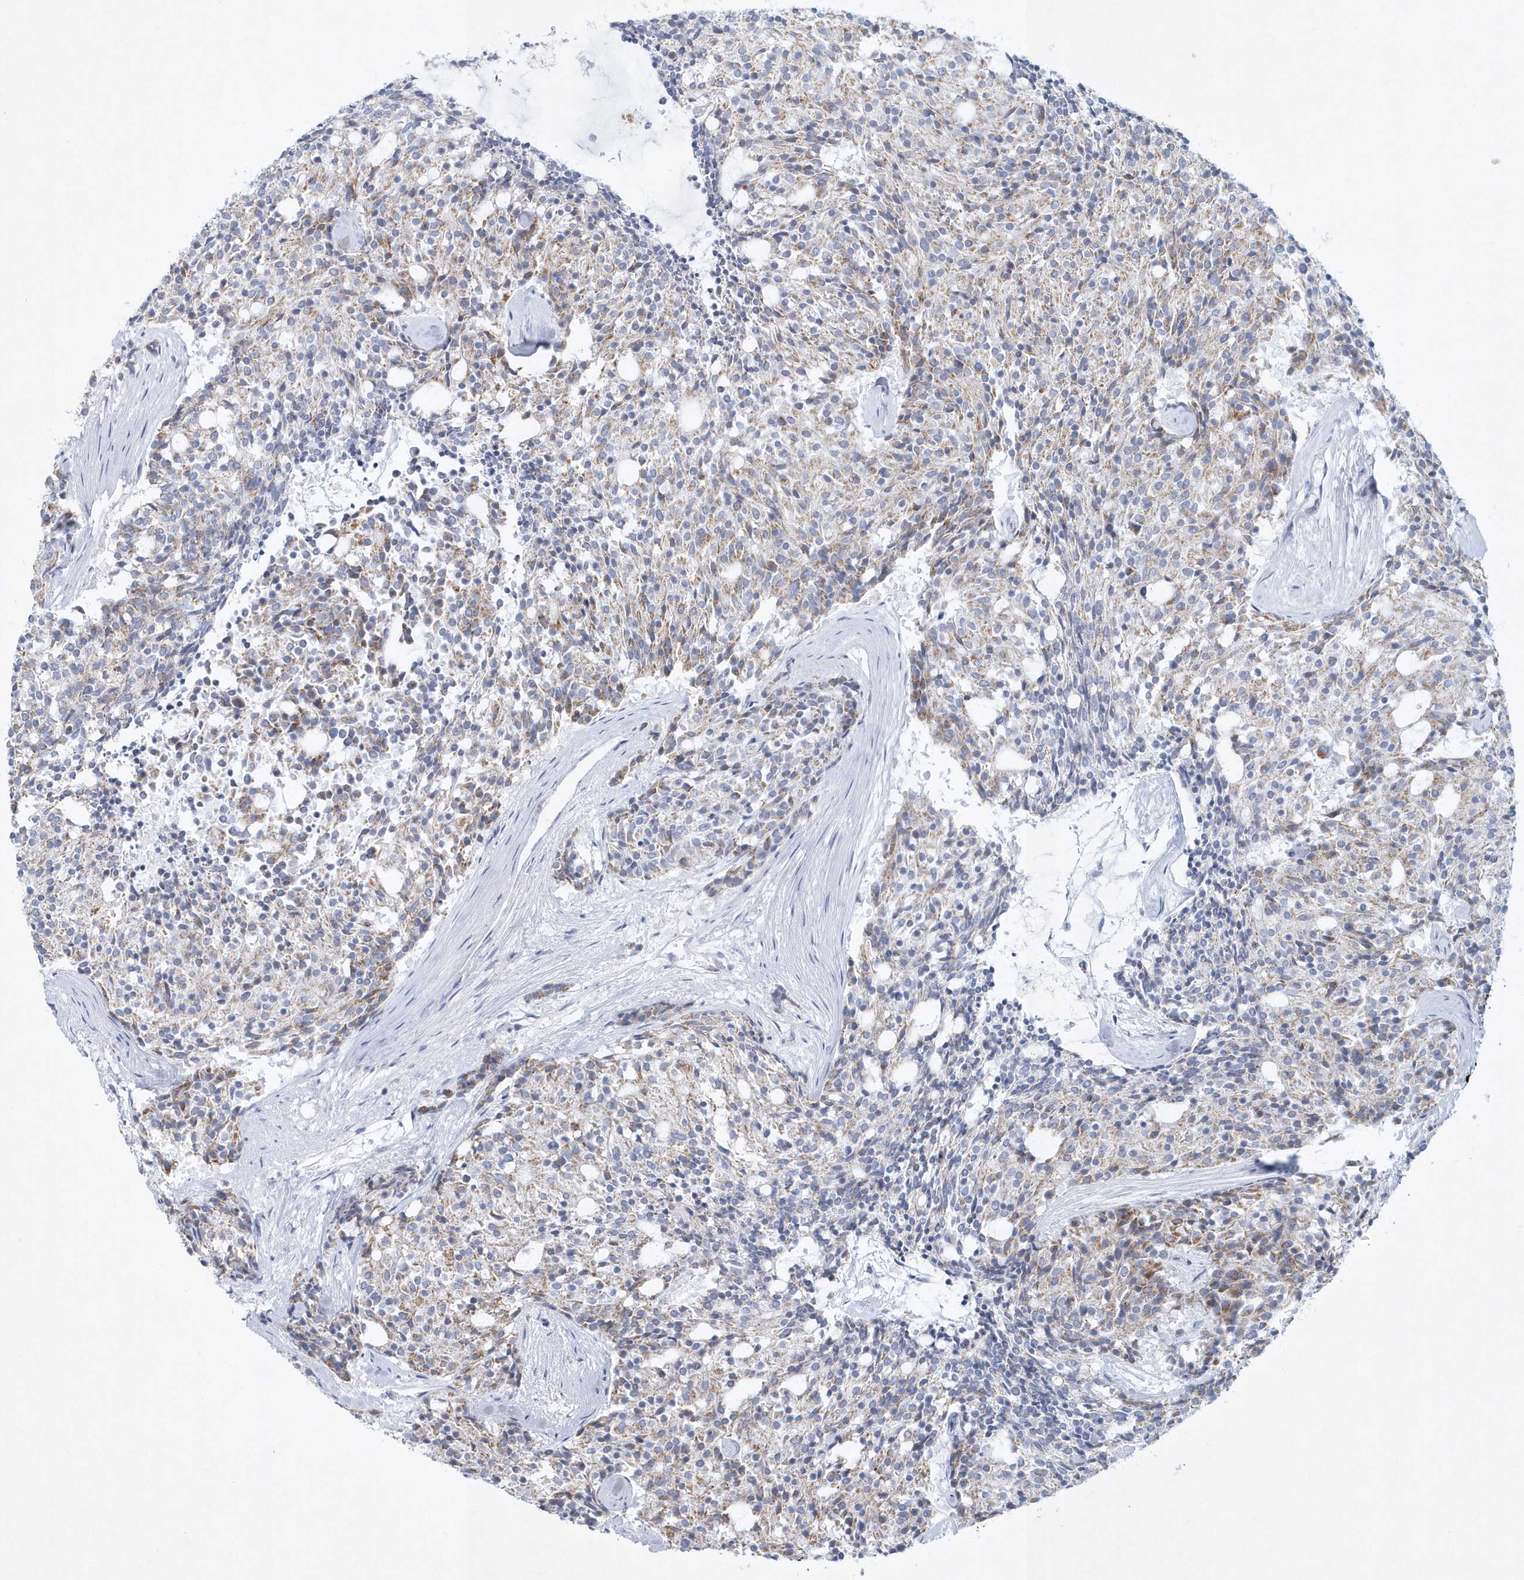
{"staining": {"intensity": "weak", "quantity": "<25%", "location": "cytoplasmic/membranous"}, "tissue": "carcinoid", "cell_type": "Tumor cells", "image_type": "cancer", "snomed": [{"axis": "morphology", "description": "Carcinoid, malignant, NOS"}, {"axis": "topography", "description": "Pancreas"}], "caption": "The IHC photomicrograph has no significant positivity in tumor cells of carcinoid tissue.", "gene": "NIPAL1", "patient": {"sex": "female", "age": 54}}